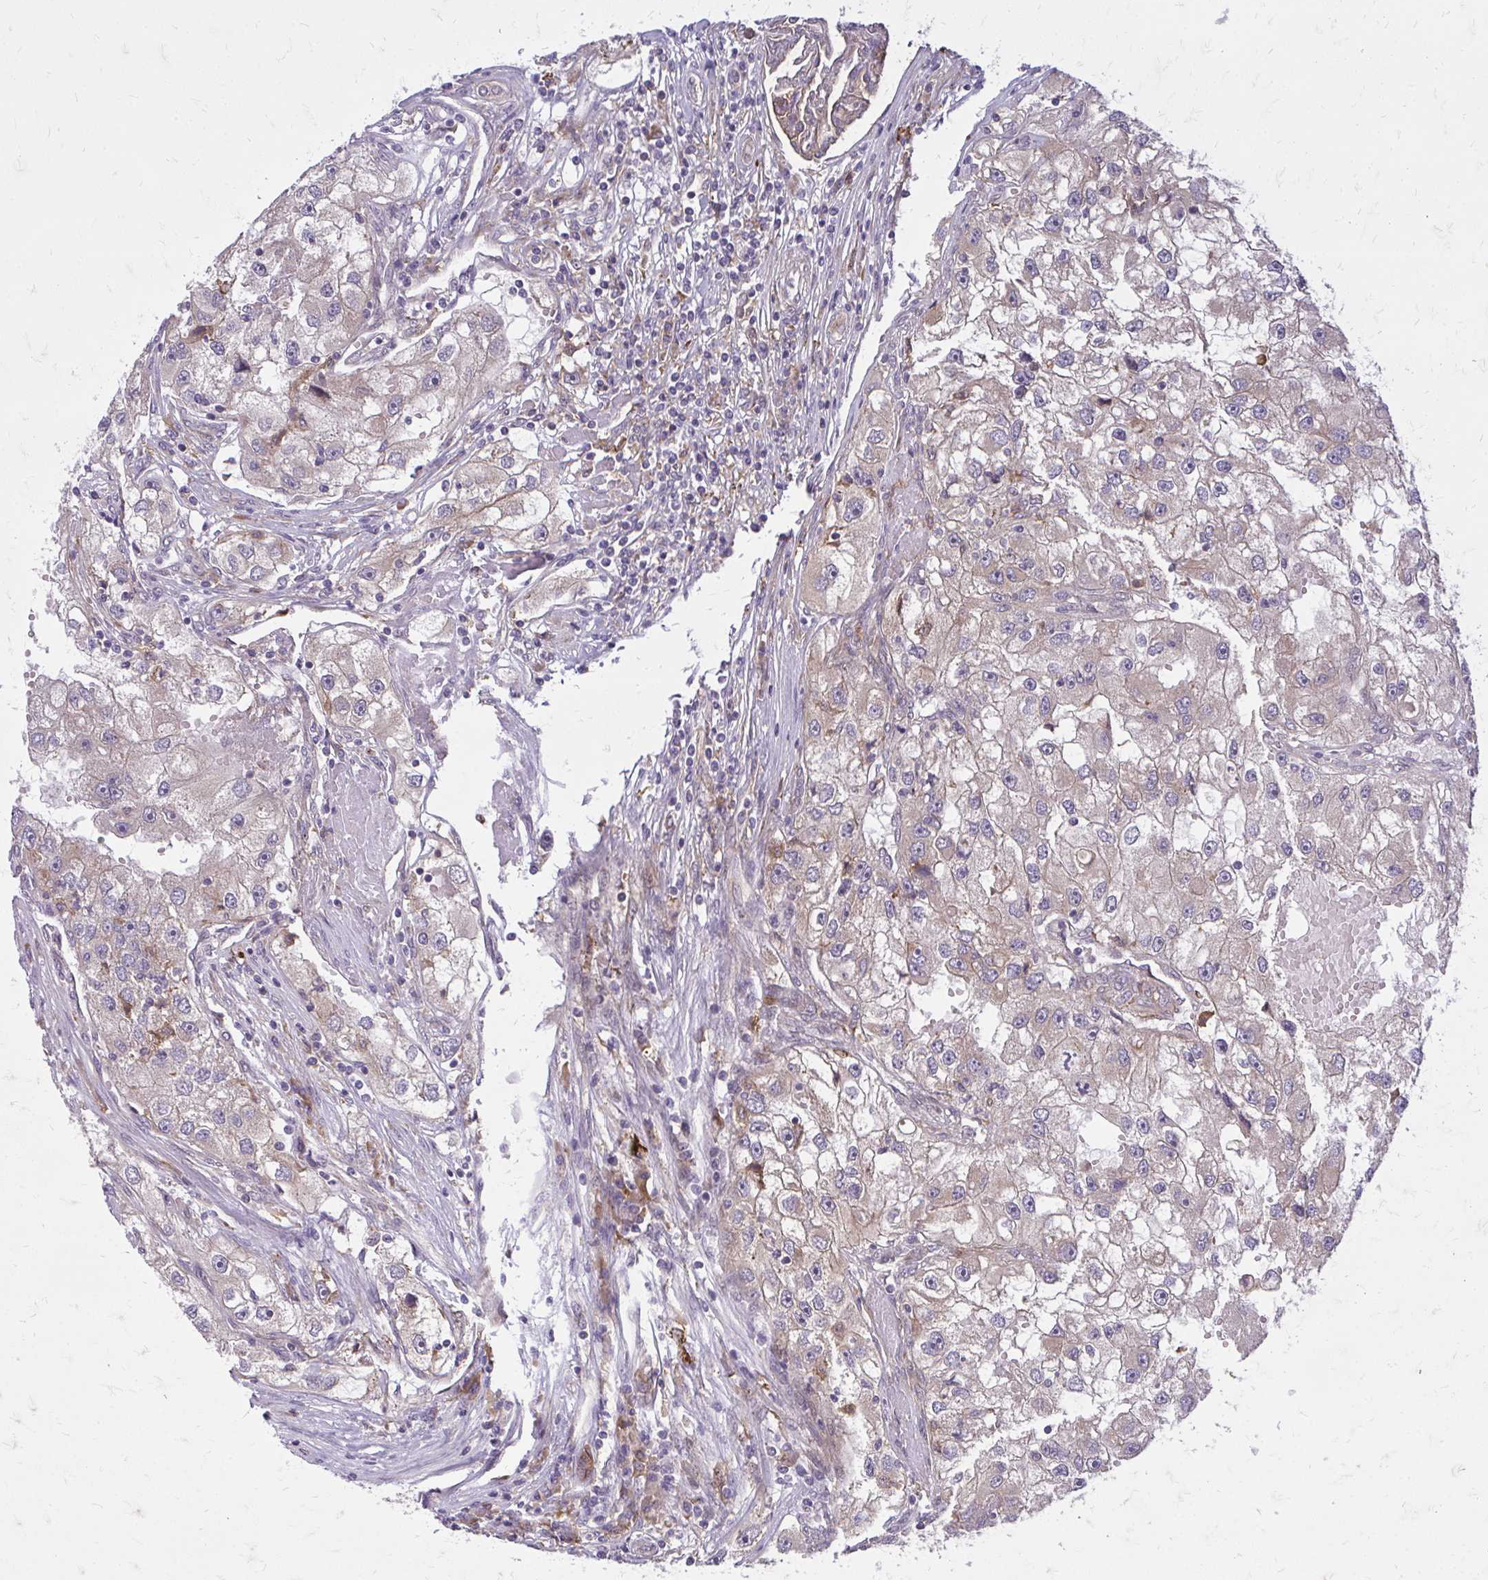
{"staining": {"intensity": "weak", "quantity": "<25%", "location": "cytoplasmic/membranous"}, "tissue": "renal cancer", "cell_type": "Tumor cells", "image_type": "cancer", "snomed": [{"axis": "morphology", "description": "Adenocarcinoma, NOS"}, {"axis": "topography", "description": "Kidney"}], "caption": "Human adenocarcinoma (renal) stained for a protein using immunohistochemistry demonstrates no positivity in tumor cells.", "gene": "OXNAD1", "patient": {"sex": "male", "age": 63}}